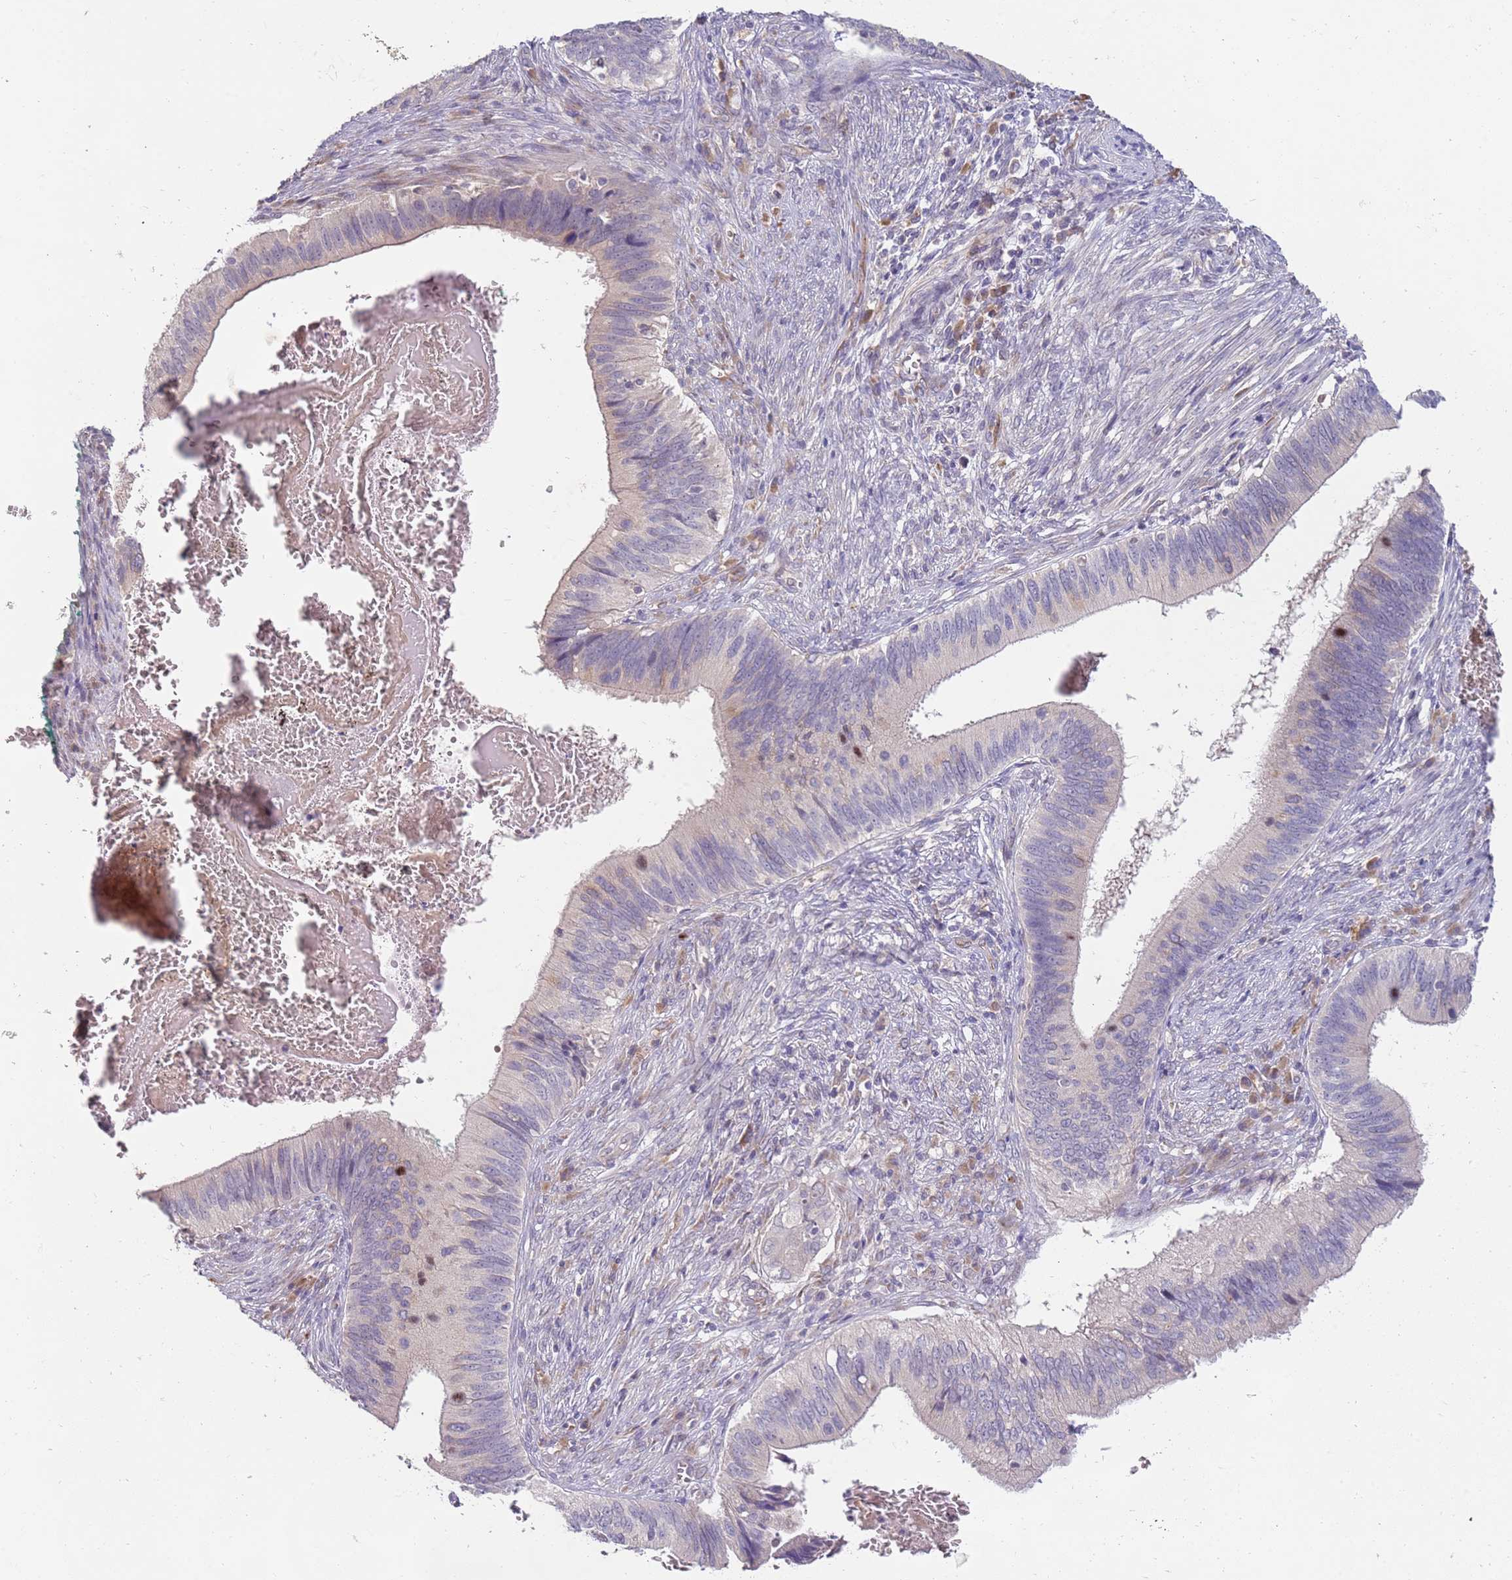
{"staining": {"intensity": "negative", "quantity": "none", "location": "none"}, "tissue": "cervical cancer", "cell_type": "Tumor cells", "image_type": "cancer", "snomed": [{"axis": "morphology", "description": "Adenocarcinoma, NOS"}, {"axis": "topography", "description": "Cervix"}], "caption": "Immunohistochemistry histopathology image of neoplastic tissue: human cervical cancer stained with DAB (3,3'-diaminobenzidine) exhibits no significant protein positivity in tumor cells.", "gene": "NMUR2", "patient": {"sex": "female", "age": 42}}